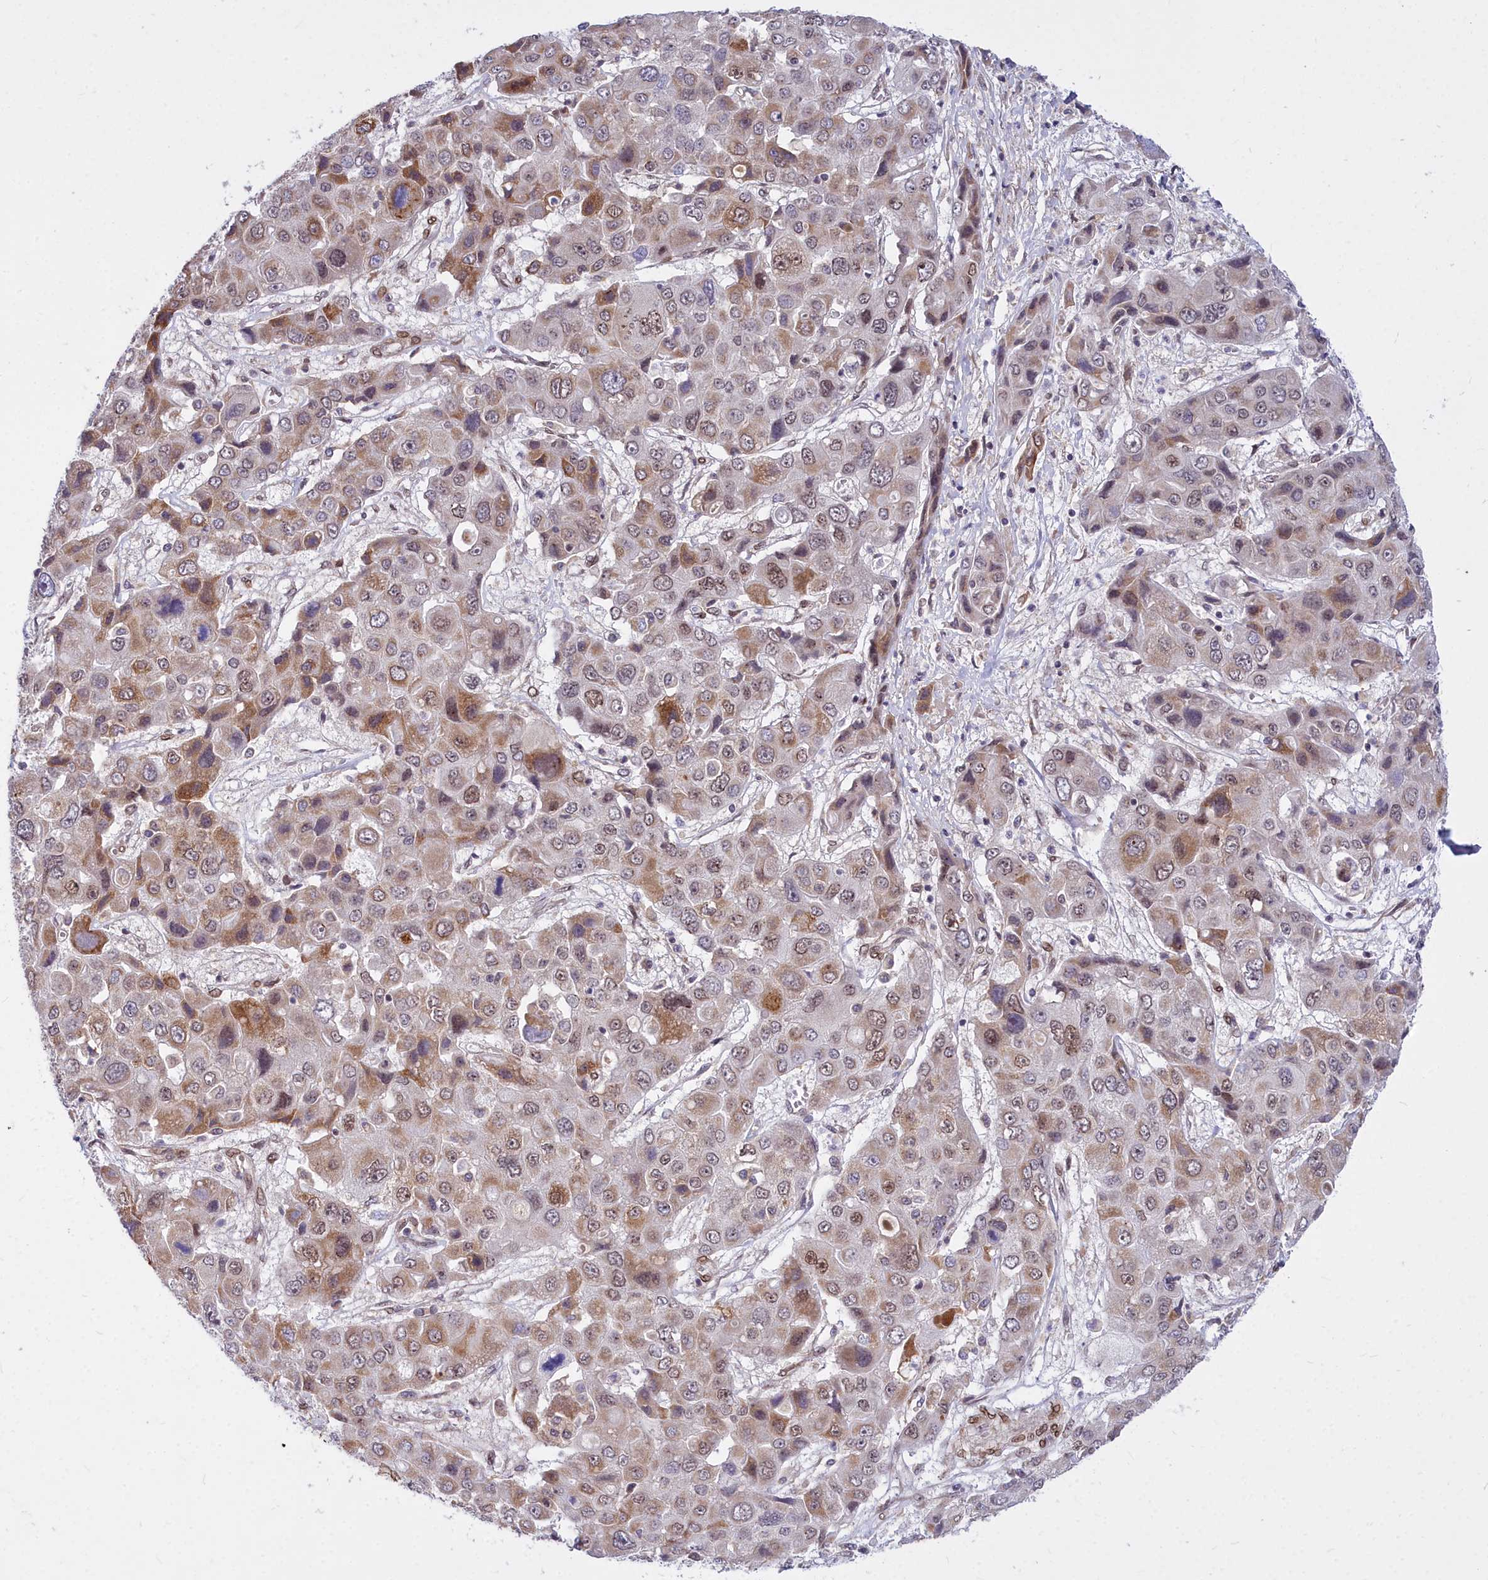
{"staining": {"intensity": "moderate", "quantity": "<25%", "location": "cytoplasmic/membranous,nuclear"}, "tissue": "liver cancer", "cell_type": "Tumor cells", "image_type": "cancer", "snomed": [{"axis": "morphology", "description": "Cholangiocarcinoma"}, {"axis": "topography", "description": "Liver"}], "caption": "Immunohistochemical staining of liver cholangiocarcinoma displays moderate cytoplasmic/membranous and nuclear protein positivity in approximately <25% of tumor cells.", "gene": "ABCB8", "patient": {"sex": "male", "age": 67}}